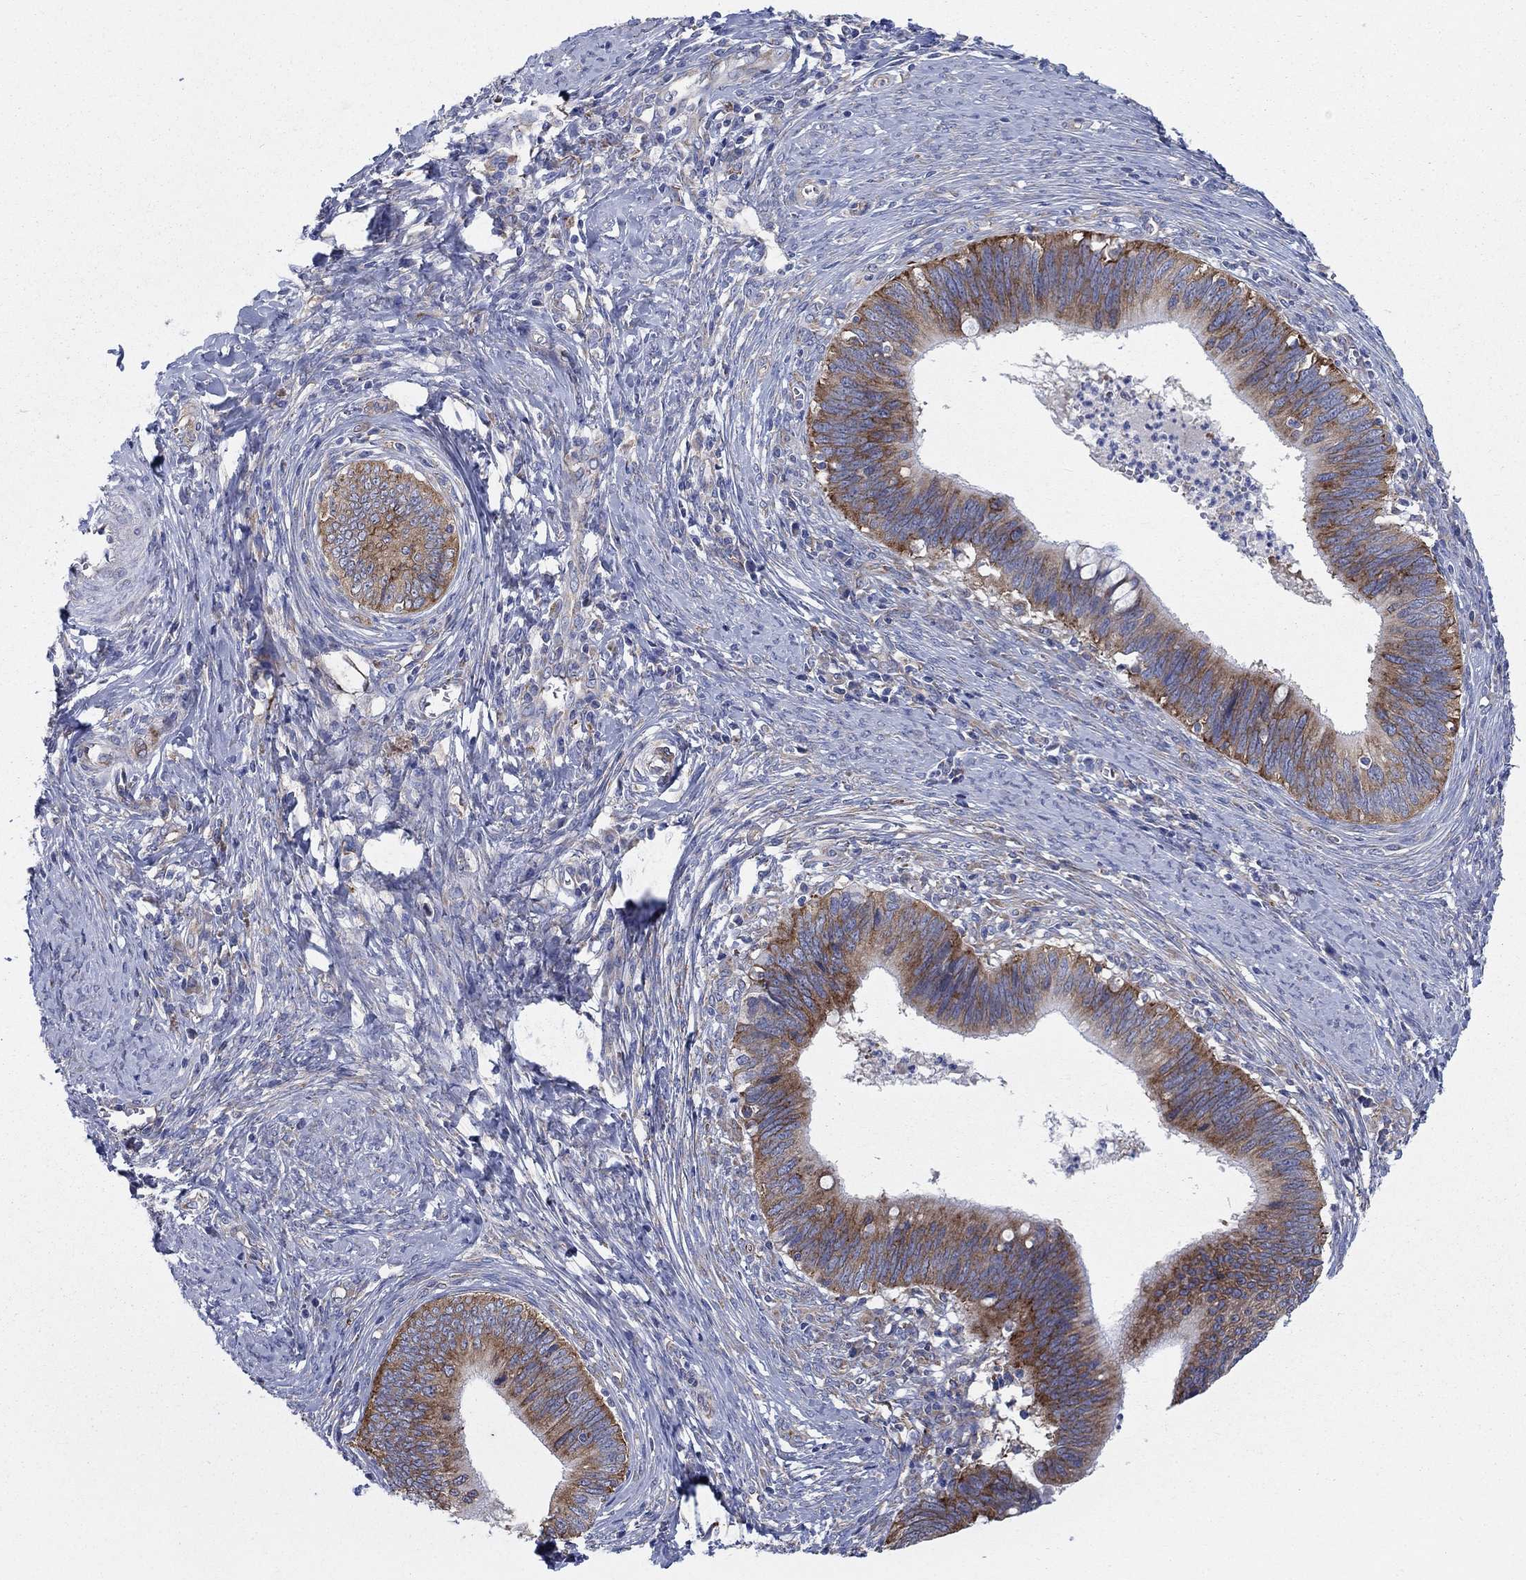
{"staining": {"intensity": "strong", "quantity": "25%-75%", "location": "cytoplasmic/membranous"}, "tissue": "cervical cancer", "cell_type": "Tumor cells", "image_type": "cancer", "snomed": [{"axis": "morphology", "description": "Adenocarcinoma, NOS"}, {"axis": "topography", "description": "Cervix"}], "caption": "A high-resolution image shows immunohistochemistry (IHC) staining of cervical adenocarcinoma, which displays strong cytoplasmic/membranous expression in approximately 25%-75% of tumor cells.", "gene": "TMEM59", "patient": {"sex": "female", "age": 42}}